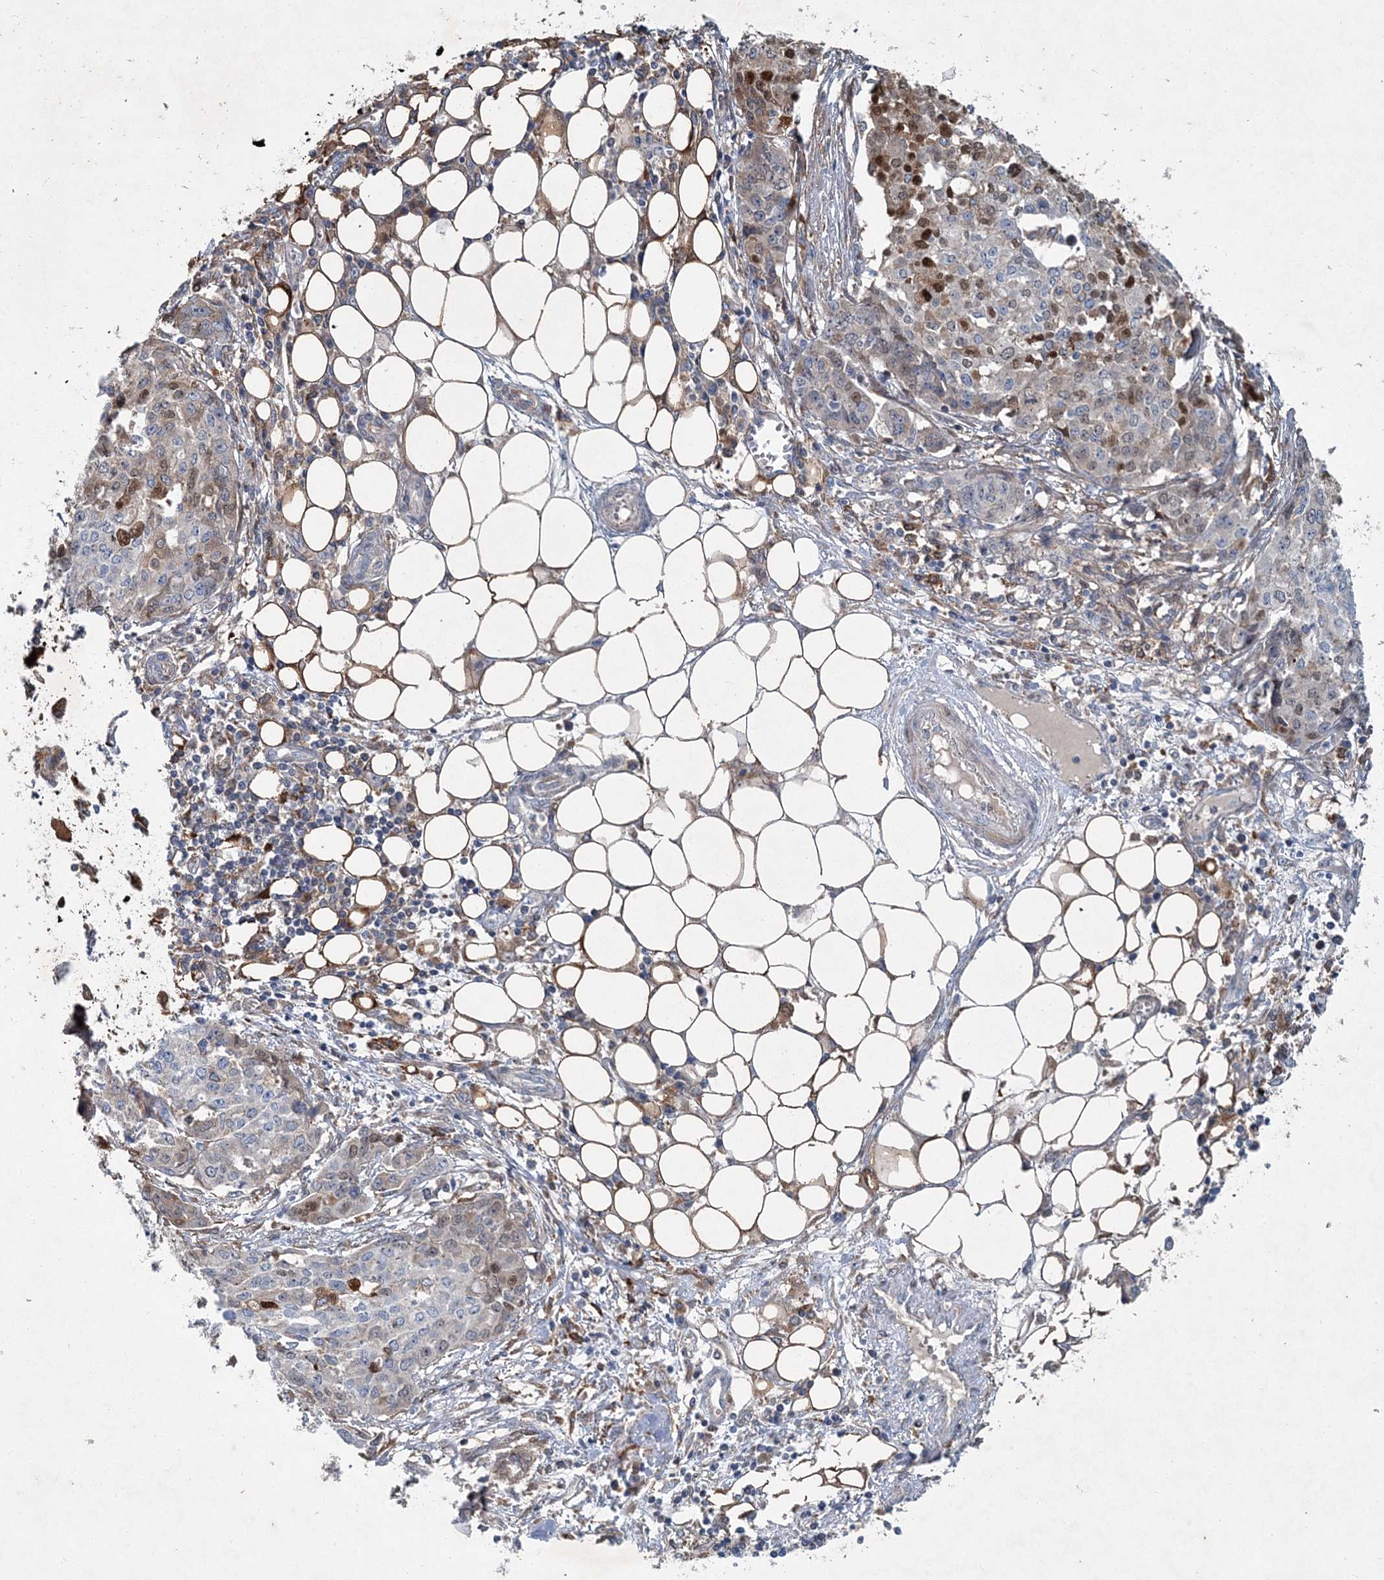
{"staining": {"intensity": "strong", "quantity": "<25%", "location": "nuclear"}, "tissue": "ovarian cancer", "cell_type": "Tumor cells", "image_type": "cancer", "snomed": [{"axis": "morphology", "description": "Cystadenocarcinoma, serous, NOS"}, {"axis": "topography", "description": "Soft tissue"}, {"axis": "topography", "description": "Ovary"}], "caption": "Human ovarian serous cystadenocarcinoma stained for a protein (brown) demonstrates strong nuclear positive expression in about <25% of tumor cells.", "gene": "SPOPL", "patient": {"sex": "female", "age": 57}}